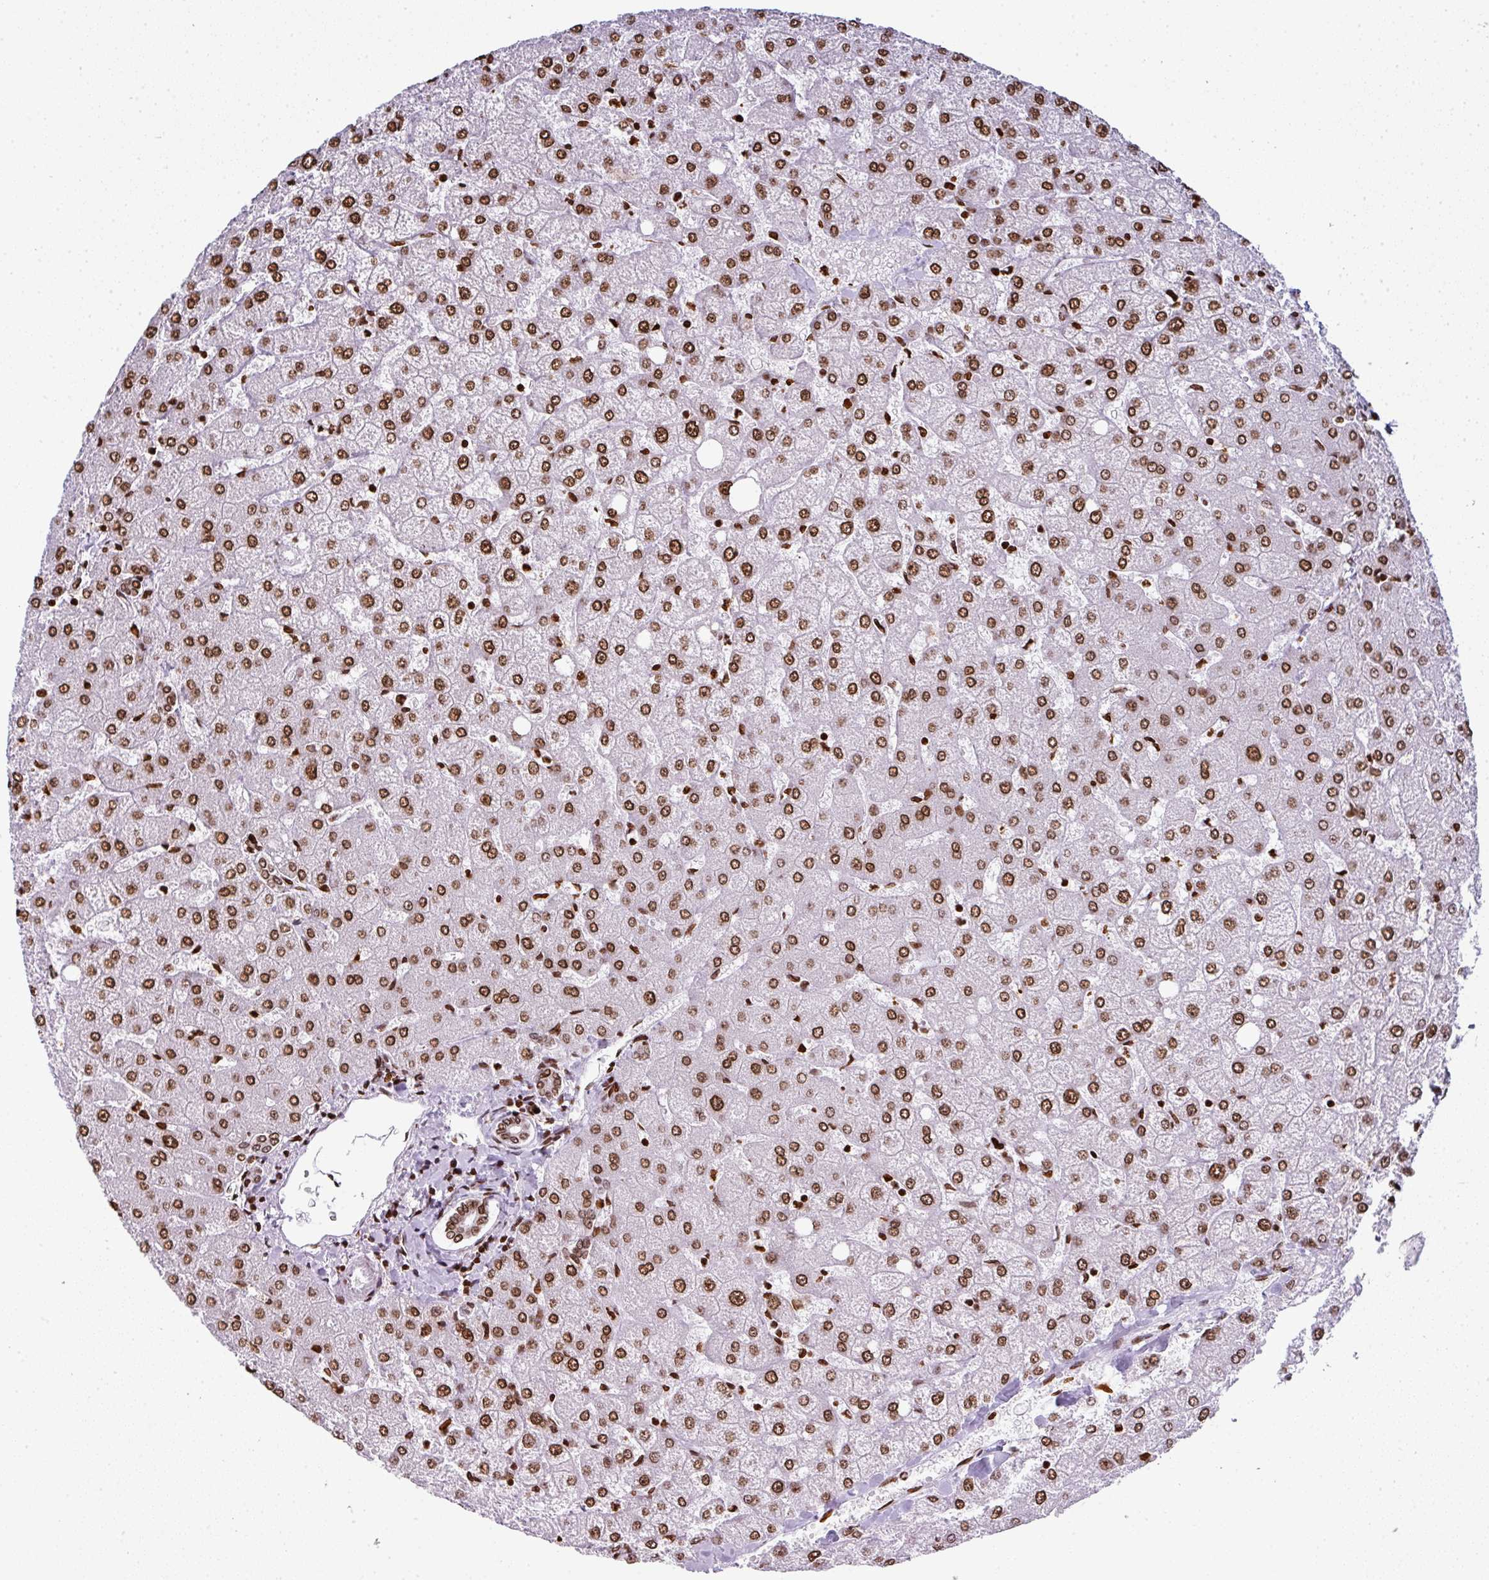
{"staining": {"intensity": "moderate", "quantity": ">75%", "location": "nuclear"}, "tissue": "liver", "cell_type": "Cholangiocytes", "image_type": "normal", "snomed": [{"axis": "morphology", "description": "Normal tissue, NOS"}, {"axis": "topography", "description": "Liver"}], "caption": "High-magnification brightfield microscopy of benign liver stained with DAB (3,3'-diaminobenzidine) (brown) and counterstained with hematoxylin (blue). cholangiocytes exhibit moderate nuclear positivity is appreciated in approximately>75% of cells.", "gene": "RASL11A", "patient": {"sex": "female", "age": 54}}